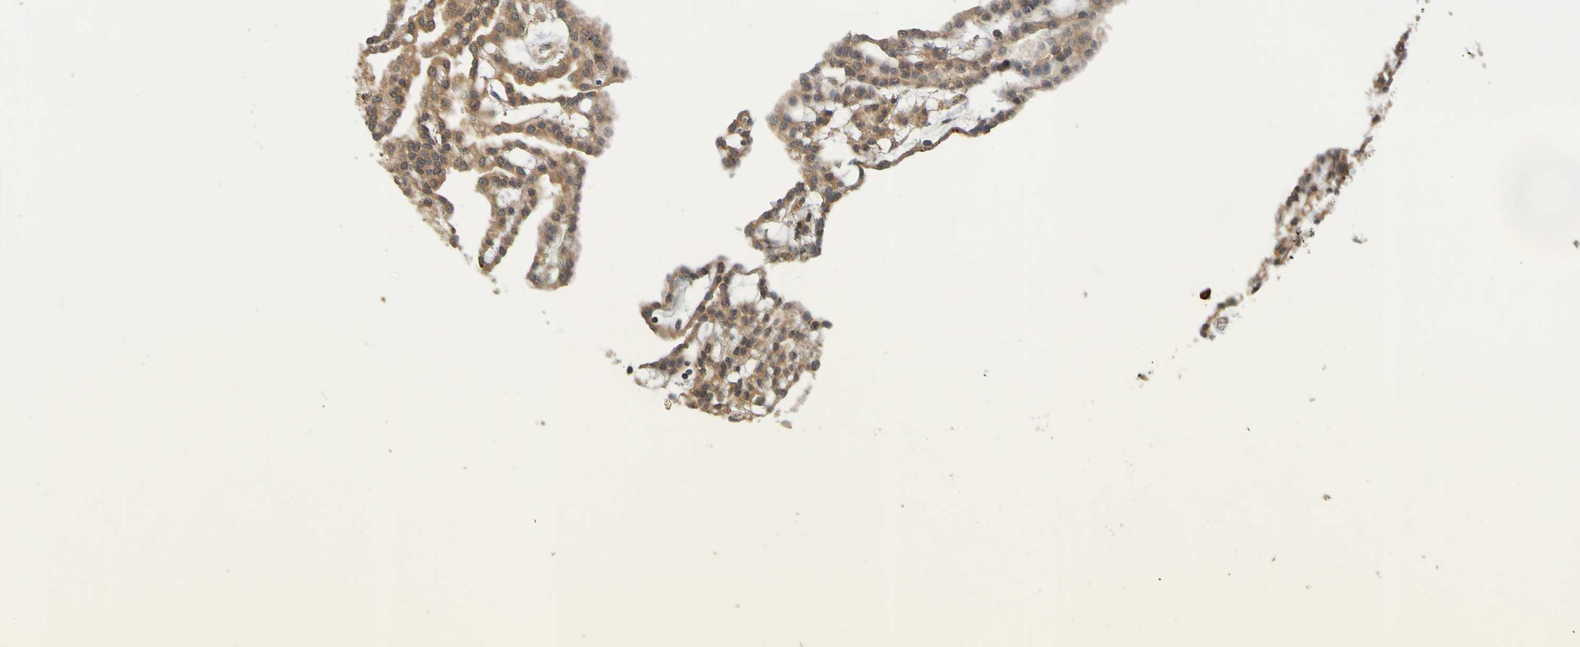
{"staining": {"intensity": "moderate", "quantity": ">75%", "location": "cytoplasmic/membranous"}, "tissue": "renal cancer", "cell_type": "Tumor cells", "image_type": "cancer", "snomed": [{"axis": "morphology", "description": "Adenocarcinoma, NOS"}, {"axis": "topography", "description": "Kidney"}], "caption": "Human renal cancer (adenocarcinoma) stained for a protein (brown) reveals moderate cytoplasmic/membranous positive positivity in approximately >75% of tumor cells.", "gene": "OCRL", "patient": {"sex": "male", "age": 63}}